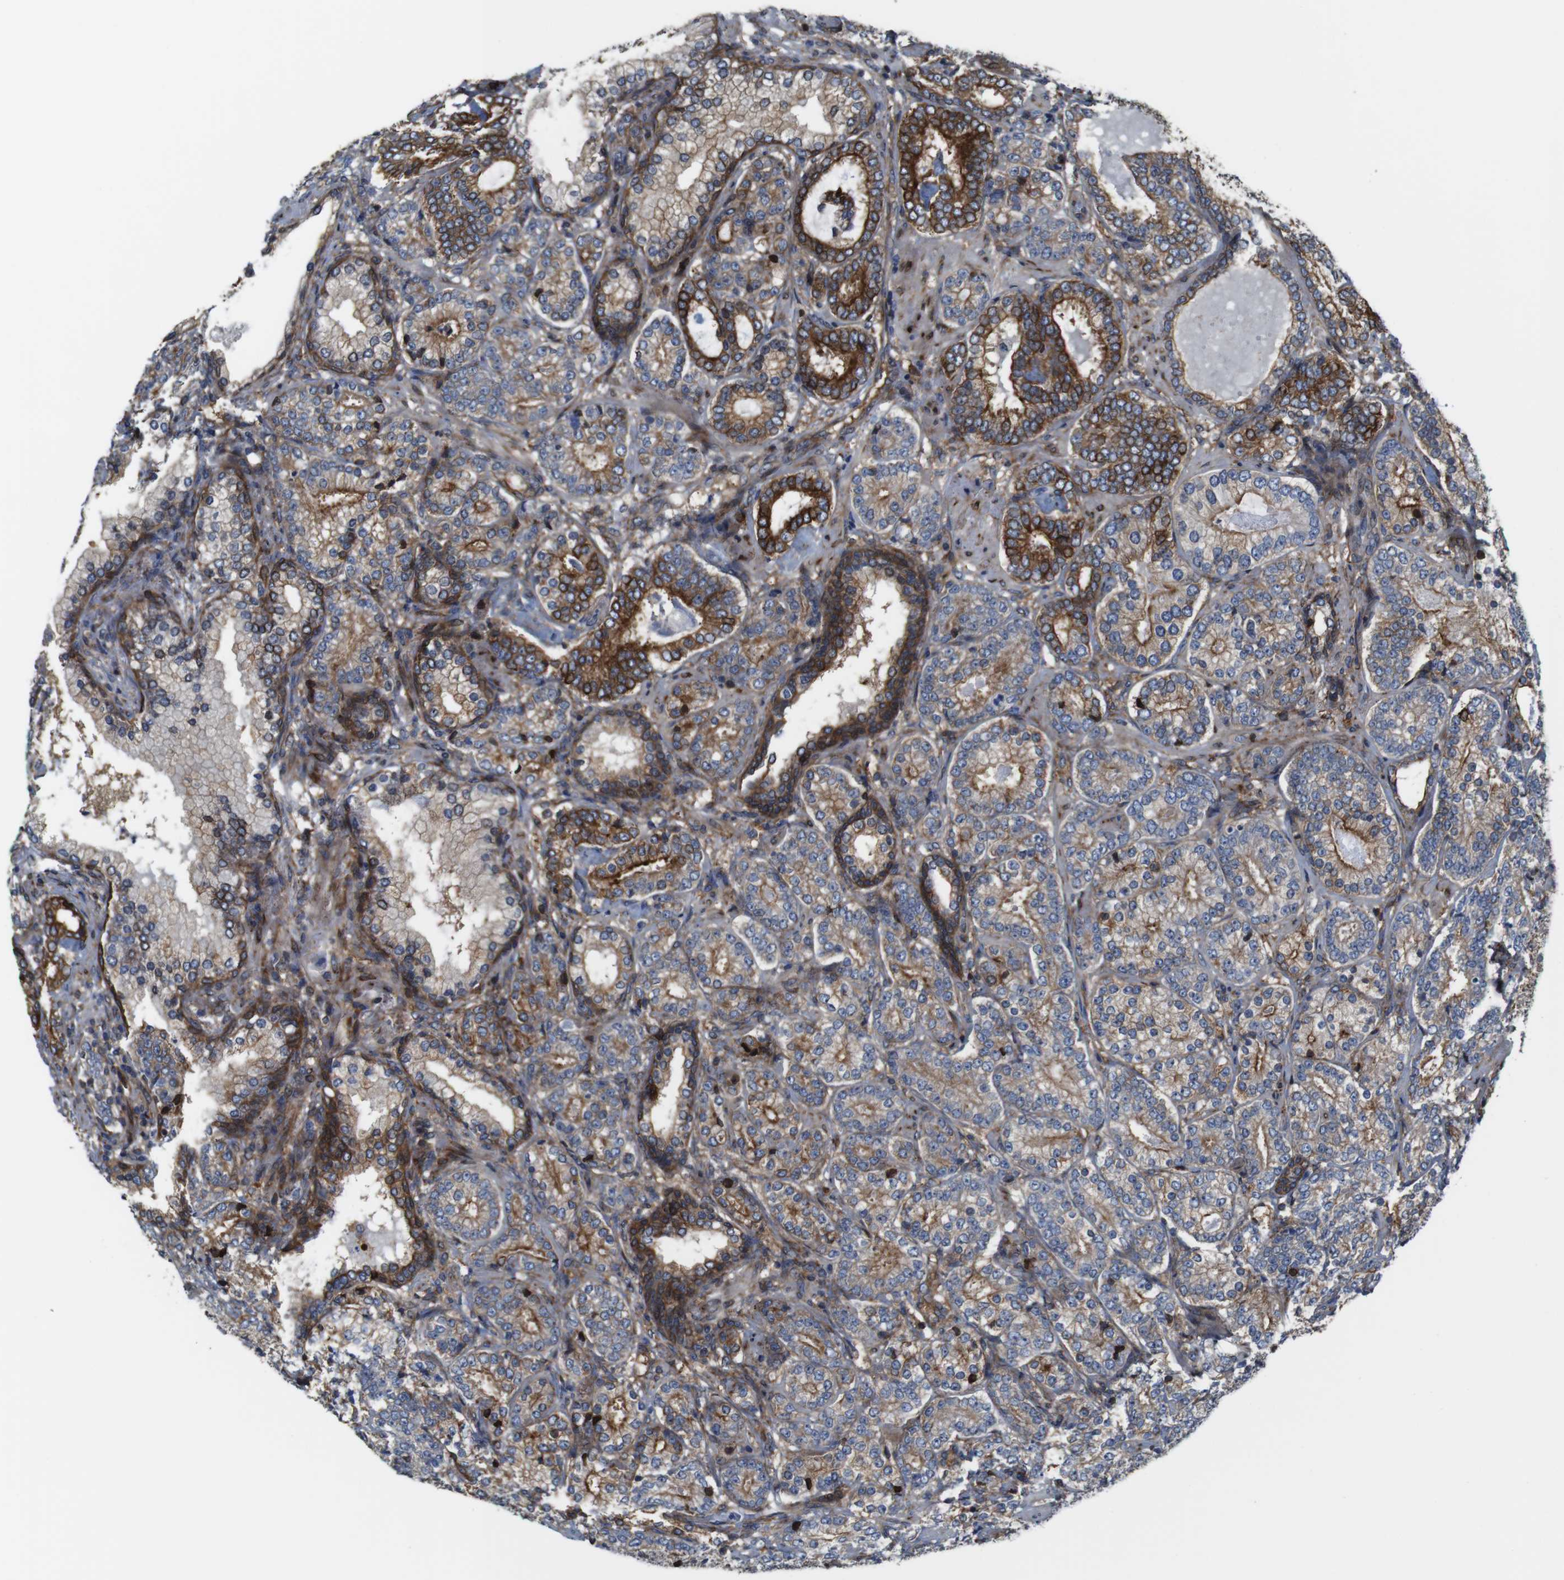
{"staining": {"intensity": "strong", "quantity": "25%-75%", "location": "cytoplasmic/membranous"}, "tissue": "prostate cancer", "cell_type": "Tumor cells", "image_type": "cancer", "snomed": [{"axis": "morphology", "description": "Adenocarcinoma, High grade"}, {"axis": "topography", "description": "Prostate"}], "caption": "This histopathology image exhibits prostate high-grade adenocarcinoma stained with immunohistochemistry to label a protein in brown. The cytoplasmic/membranous of tumor cells show strong positivity for the protein. Nuclei are counter-stained blue.", "gene": "PCOLCE2", "patient": {"sex": "male", "age": 61}}